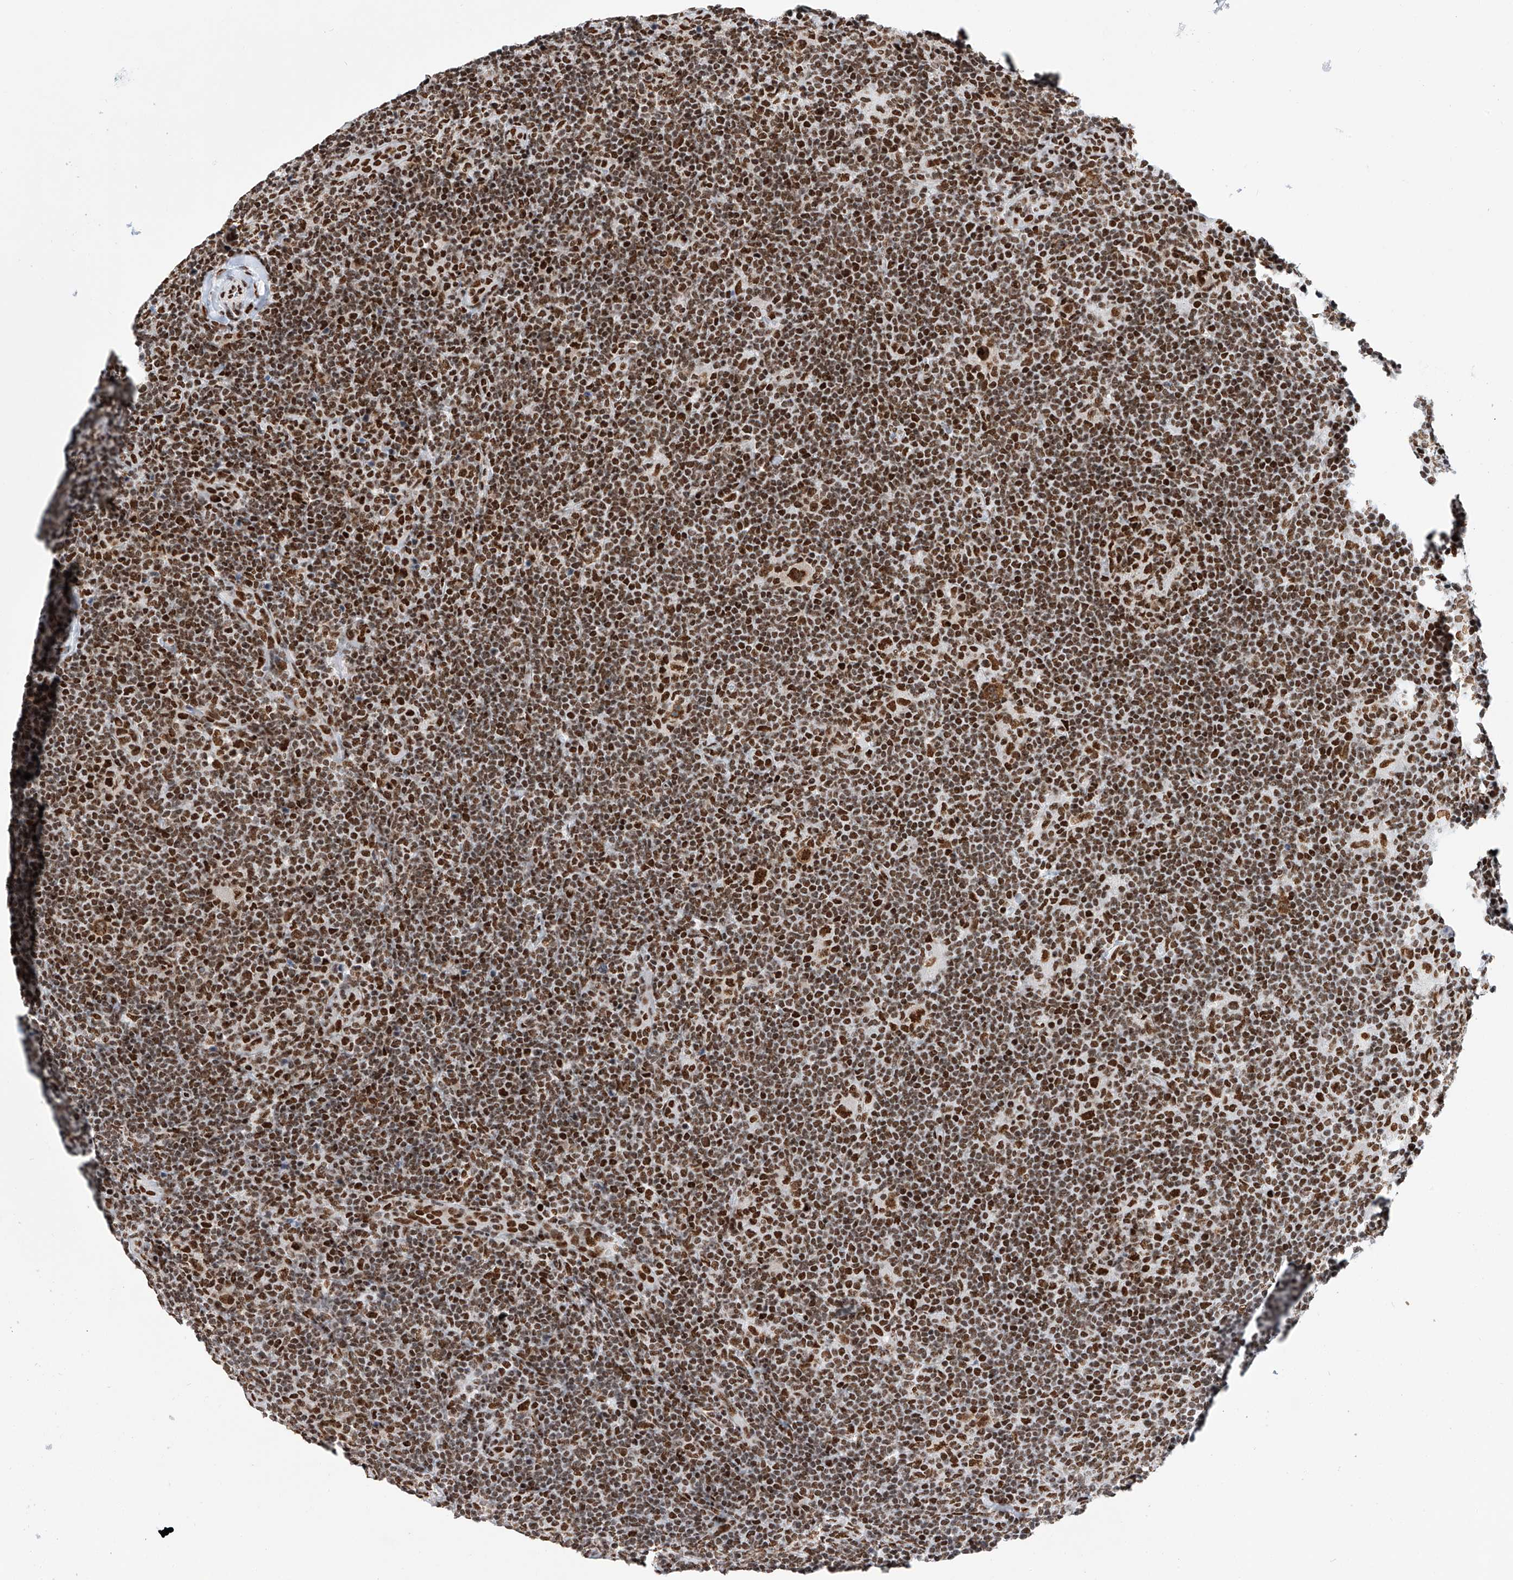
{"staining": {"intensity": "strong", "quantity": ">75%", "location": "nuclear"}, "tissue": "lymphoma", "cell_type": "Tumor cells", "image_type": "cancer", "snomed": [{"axis": "morphology", "description": "Hodgkin's disease, NOS"}, {"axis": "topography", "description": "Lymph node"}], "caption": "Hodgkin's disease stained with DAB immunohistochemistry displays high levels of strong nuclear expression in about >75% of tumor cells.", "gene": "SRSF6", "patient": {"sex": "female", "age": 57}}